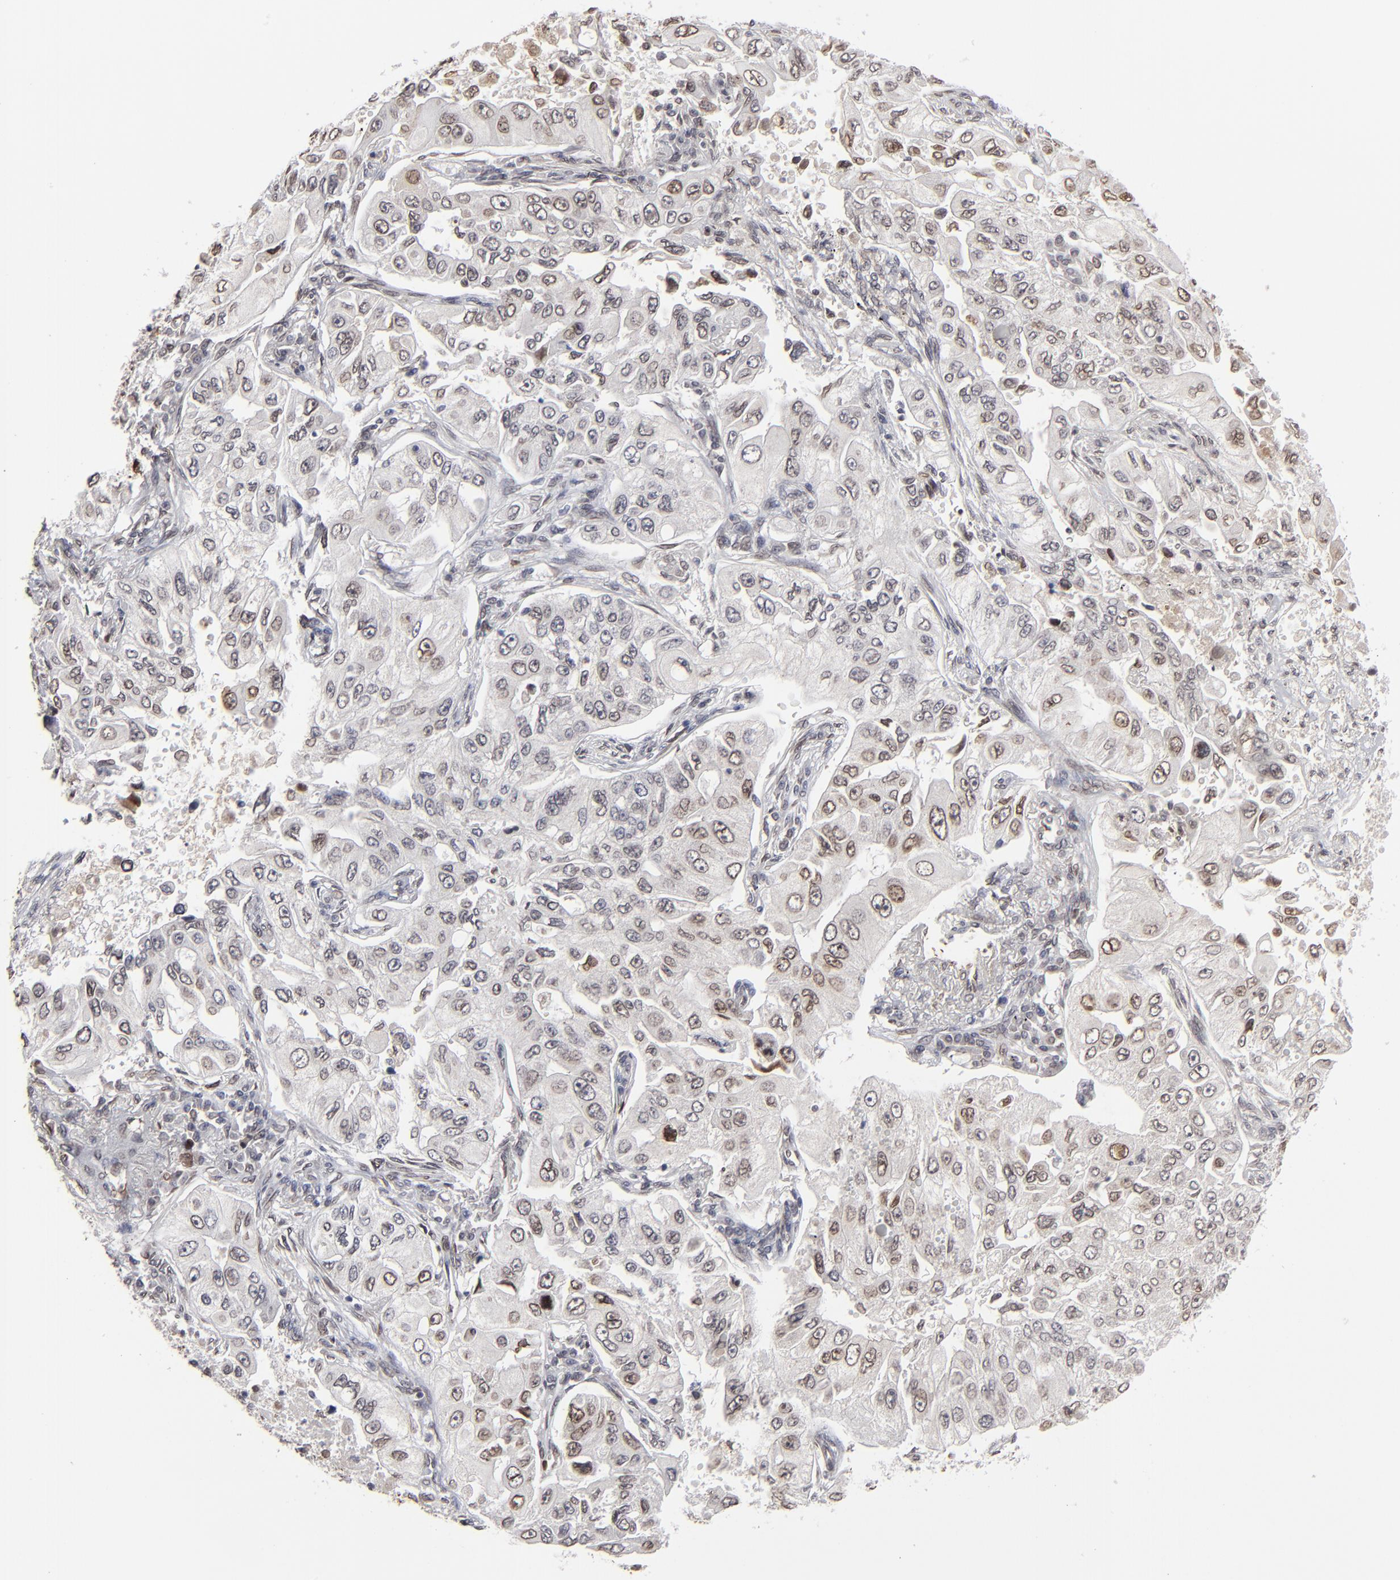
{"staining": {"intensity": "moderate", "quantity": "25%-75%", "location": "nuclear"}, "tissue": "lung cancer", "cell_type": "Tumor cells", "image_type": "cancer", "snomed": [{"axis": "morphology", "description": "Adenocarcinoma, NOS"}, {"axis": "topography", "description": "Lung"}], "caption": "Immunohistochemical staining of adenocarcinoma (lung) reveals medium levels of moderate nuclear protein positivity in approximately 25%-75% of tumor cells. The staining is performed using DAB (3,3'-diaminobenzidine) brown chromogen to label protein expression. The nuclei are counter-stained blue using hematoxylin.", "gene": "BAZ1A", "patient": {"sex": "male", "age": 84}}